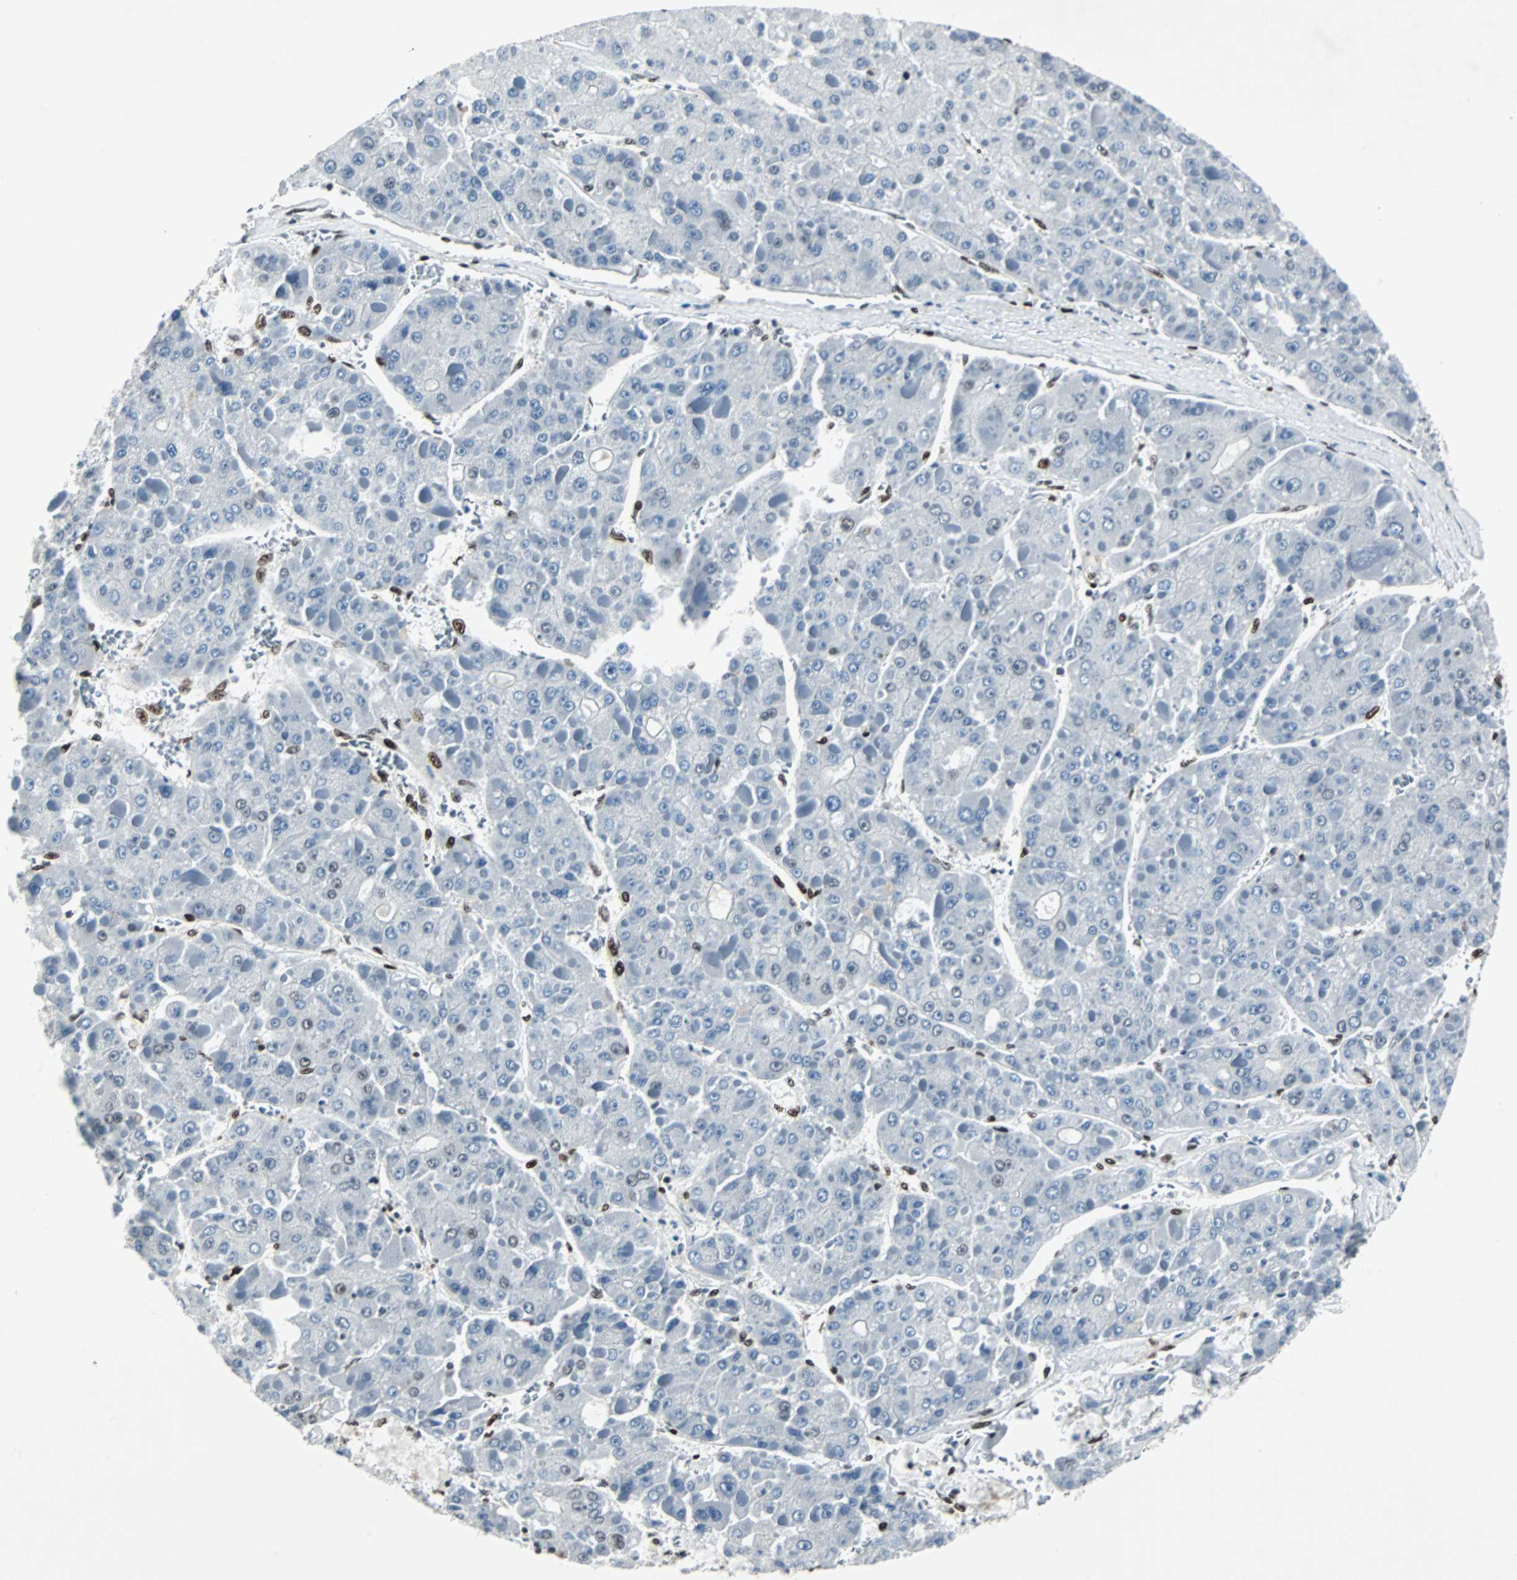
{"staining": {"intensity": "negative", "quantity": "none", "location": "none"}, "tissue": "liver cancer", "cell_type": "Tumor cells", "image_type": "cancer", "snomed": [{"axis": "morphology", "description": "Carcinoma, Hepatocellular, NOS"}, {"axis": "topography", "description": "Liver"}], "caption": "The IHC micrograph has no significant positivity in tumor cells of liver cancer (hepatocellular carcinoma) tissue. The staining is performed using DAB brown chromogen with nuclei counter-stained in using hematoxylin.", "gene": "MEF2D", "patient": {"sex": "female", "age": 73}}